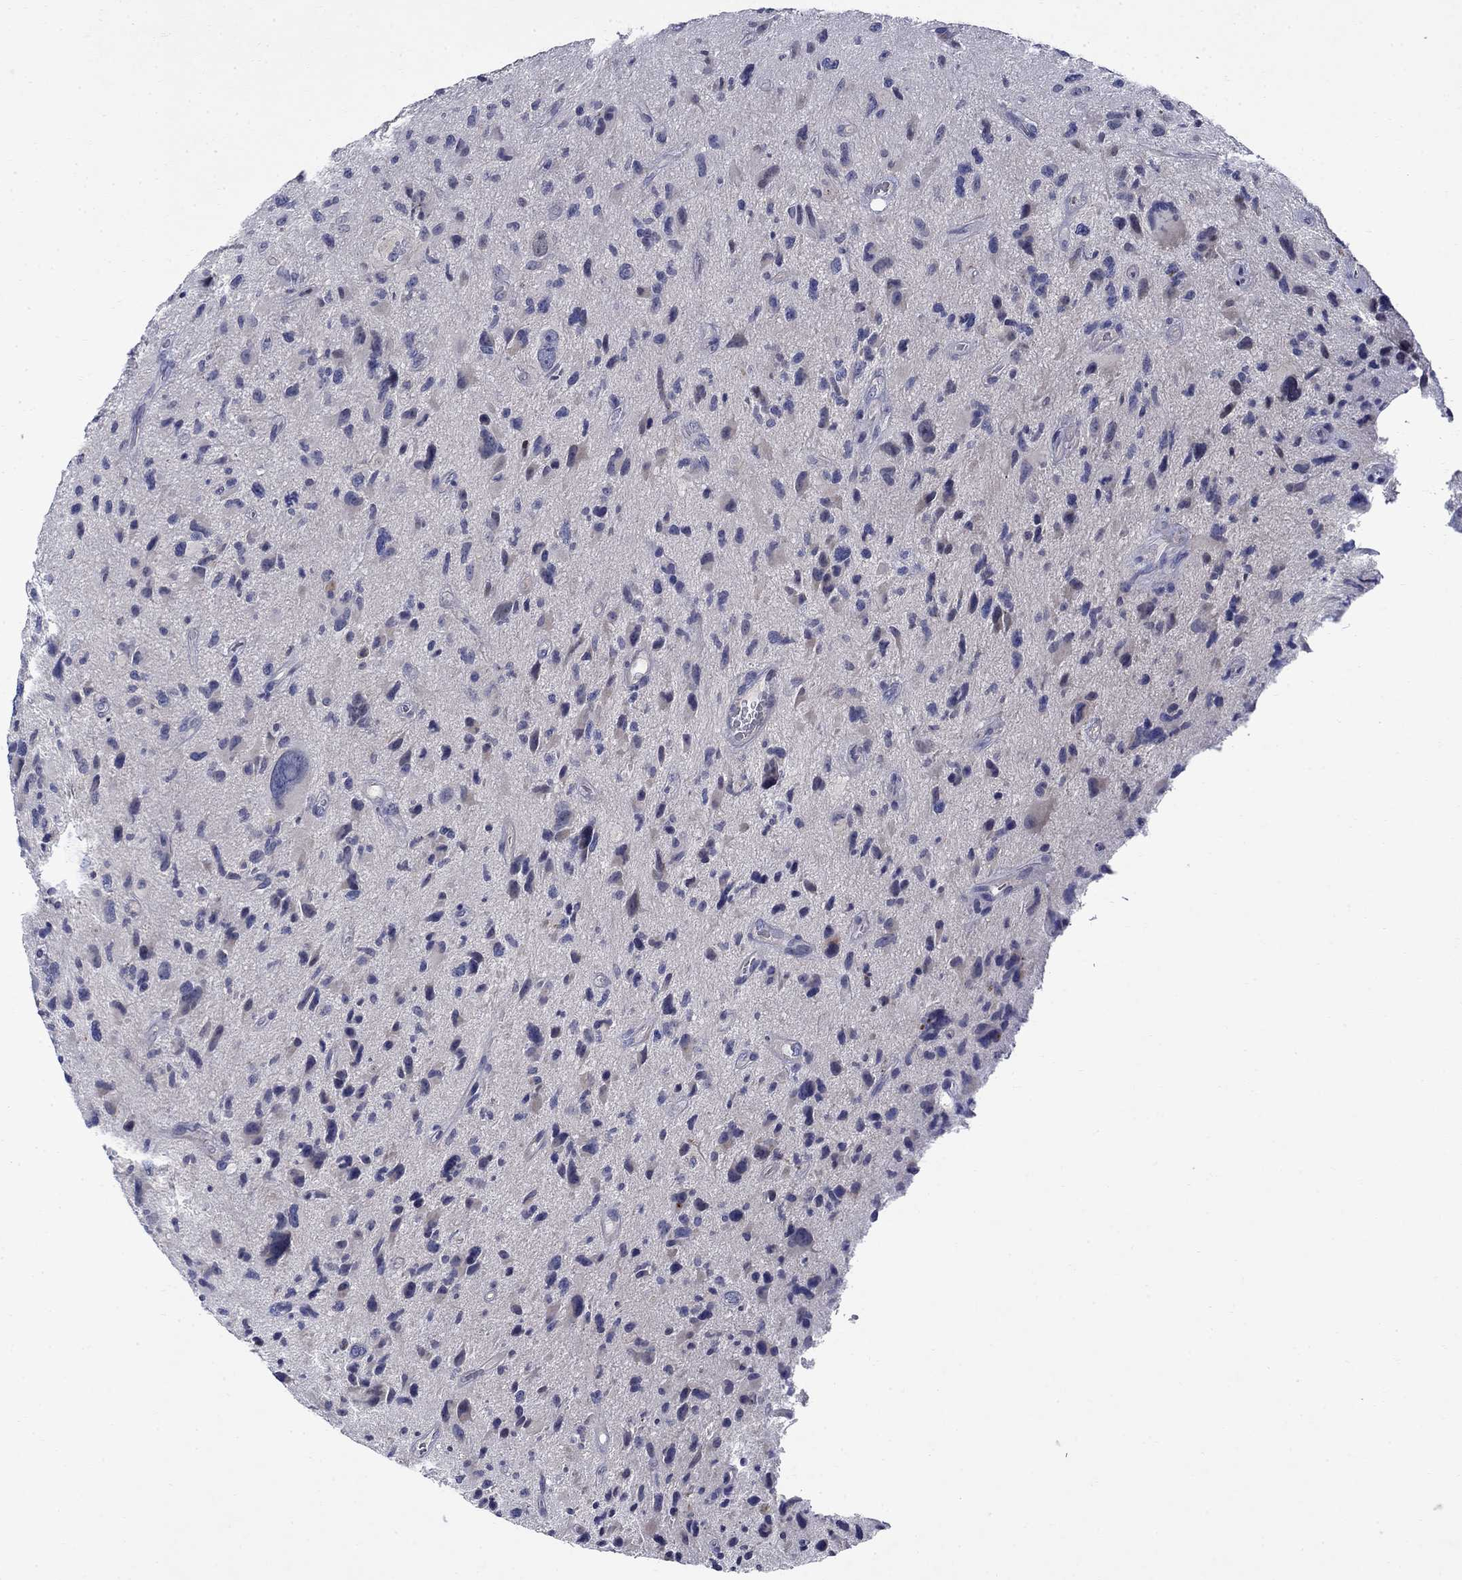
{"staining": {"intensity": "negative", "quantity": "none", "location": "none"}, "tissue": "glioma", "cell_type": "Tumor cells", "image_type": "cancer", "snomed": [{"axis": "morphology", "description": "Glioma, malignant, NOS"}, {"axis": "morphology", "description": "Glioma, malignant, High grade"}, {"axis": "topography", "description": "Brain"}], "caption": "Malignant high-grade glioma stained for a protein using immunohistochemistry displays no expression tumor cells.", "gene": "STAB2", "patient": {"sex": "female", "age": 71}}